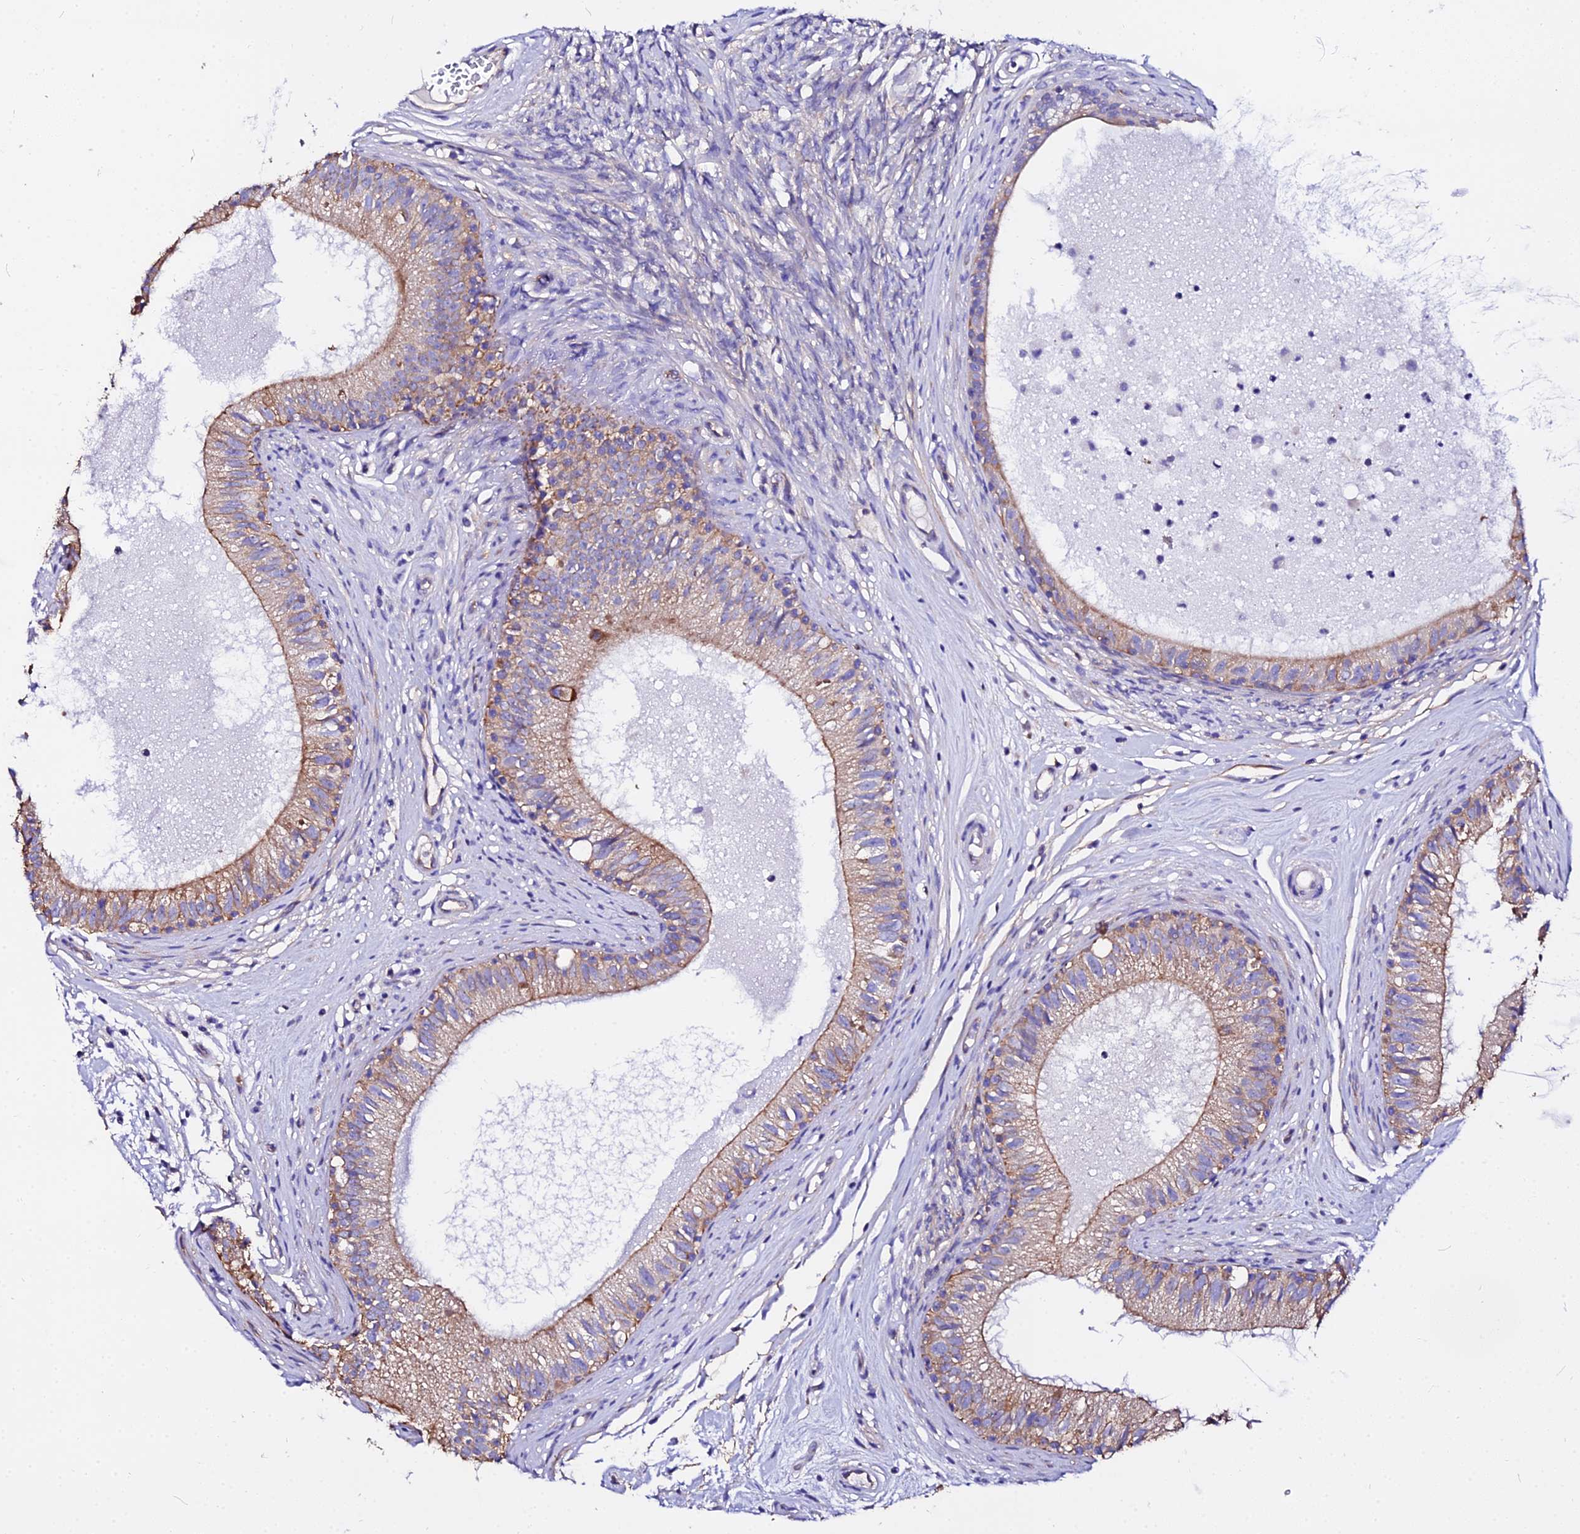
{"staining": {"intensity": "moderate", "quantity": "25%-75%", "location": "cytoplasmic/membranous"}, "tissue": "epididymis", "cell_type": "Glandular cells", "image_type": "normal", "snomed": [{"axis": "morphology", "description": "Normal tissue, NOS"}, {"axis": "topography", "description": "Epididymis"}], "caption": "About 25%-75% of glandular cells in unremarkable human epididymis display moderate cytoplasmic/membranous protein positivity as visualized by brown immunohistochemical staining.", "gene": "DAW1", "patient": {"sex": "male", "age": 74}}